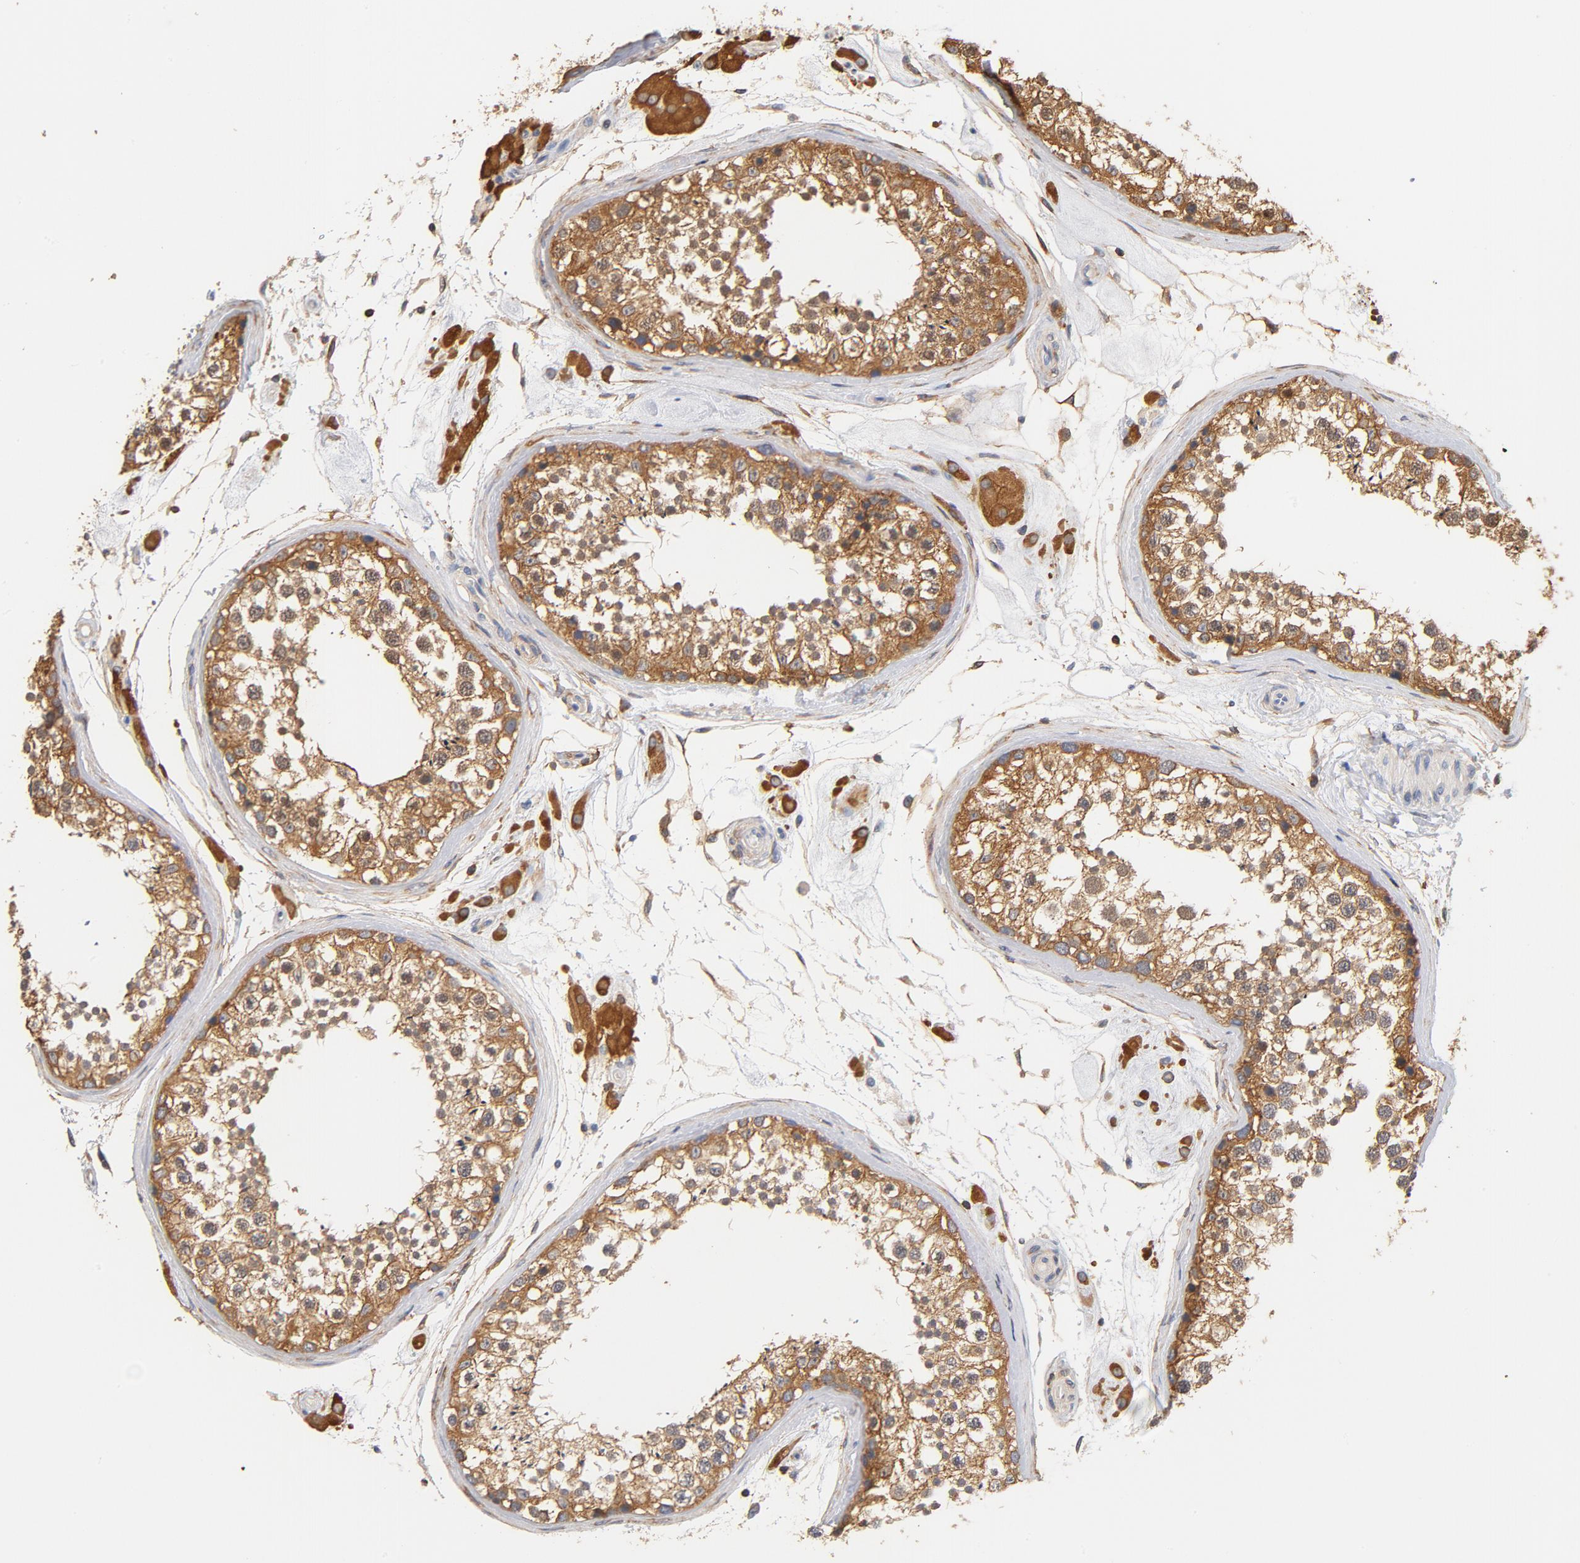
{"staining": {"intensity": "strong", "quantity": ">75%", "location": "cytoplasmic/membranous"}, "tissue": "testis", "cell_type": "Cells in seminiferous ducts", "image_type": "normal", "snomed": [{"axis": "morphology", "description": "Normal tissue, NOS"}, {"axis": "topography", "description": "Testis"}], "caption": "Immunohistochemical staining of normal testis demonstrates high levels of strong cytoplasmic/membranous positivity in approximately >75% of cells in seminiferous ducts. The protein of interest is stained brown, and the nuclei are stained in blue (DAB (3,3'-diaminobenzidine) IHC with brightfield microscopy, high magnification).", "gene": "EZR", "patient": {"sex": "male", "age": 46}}